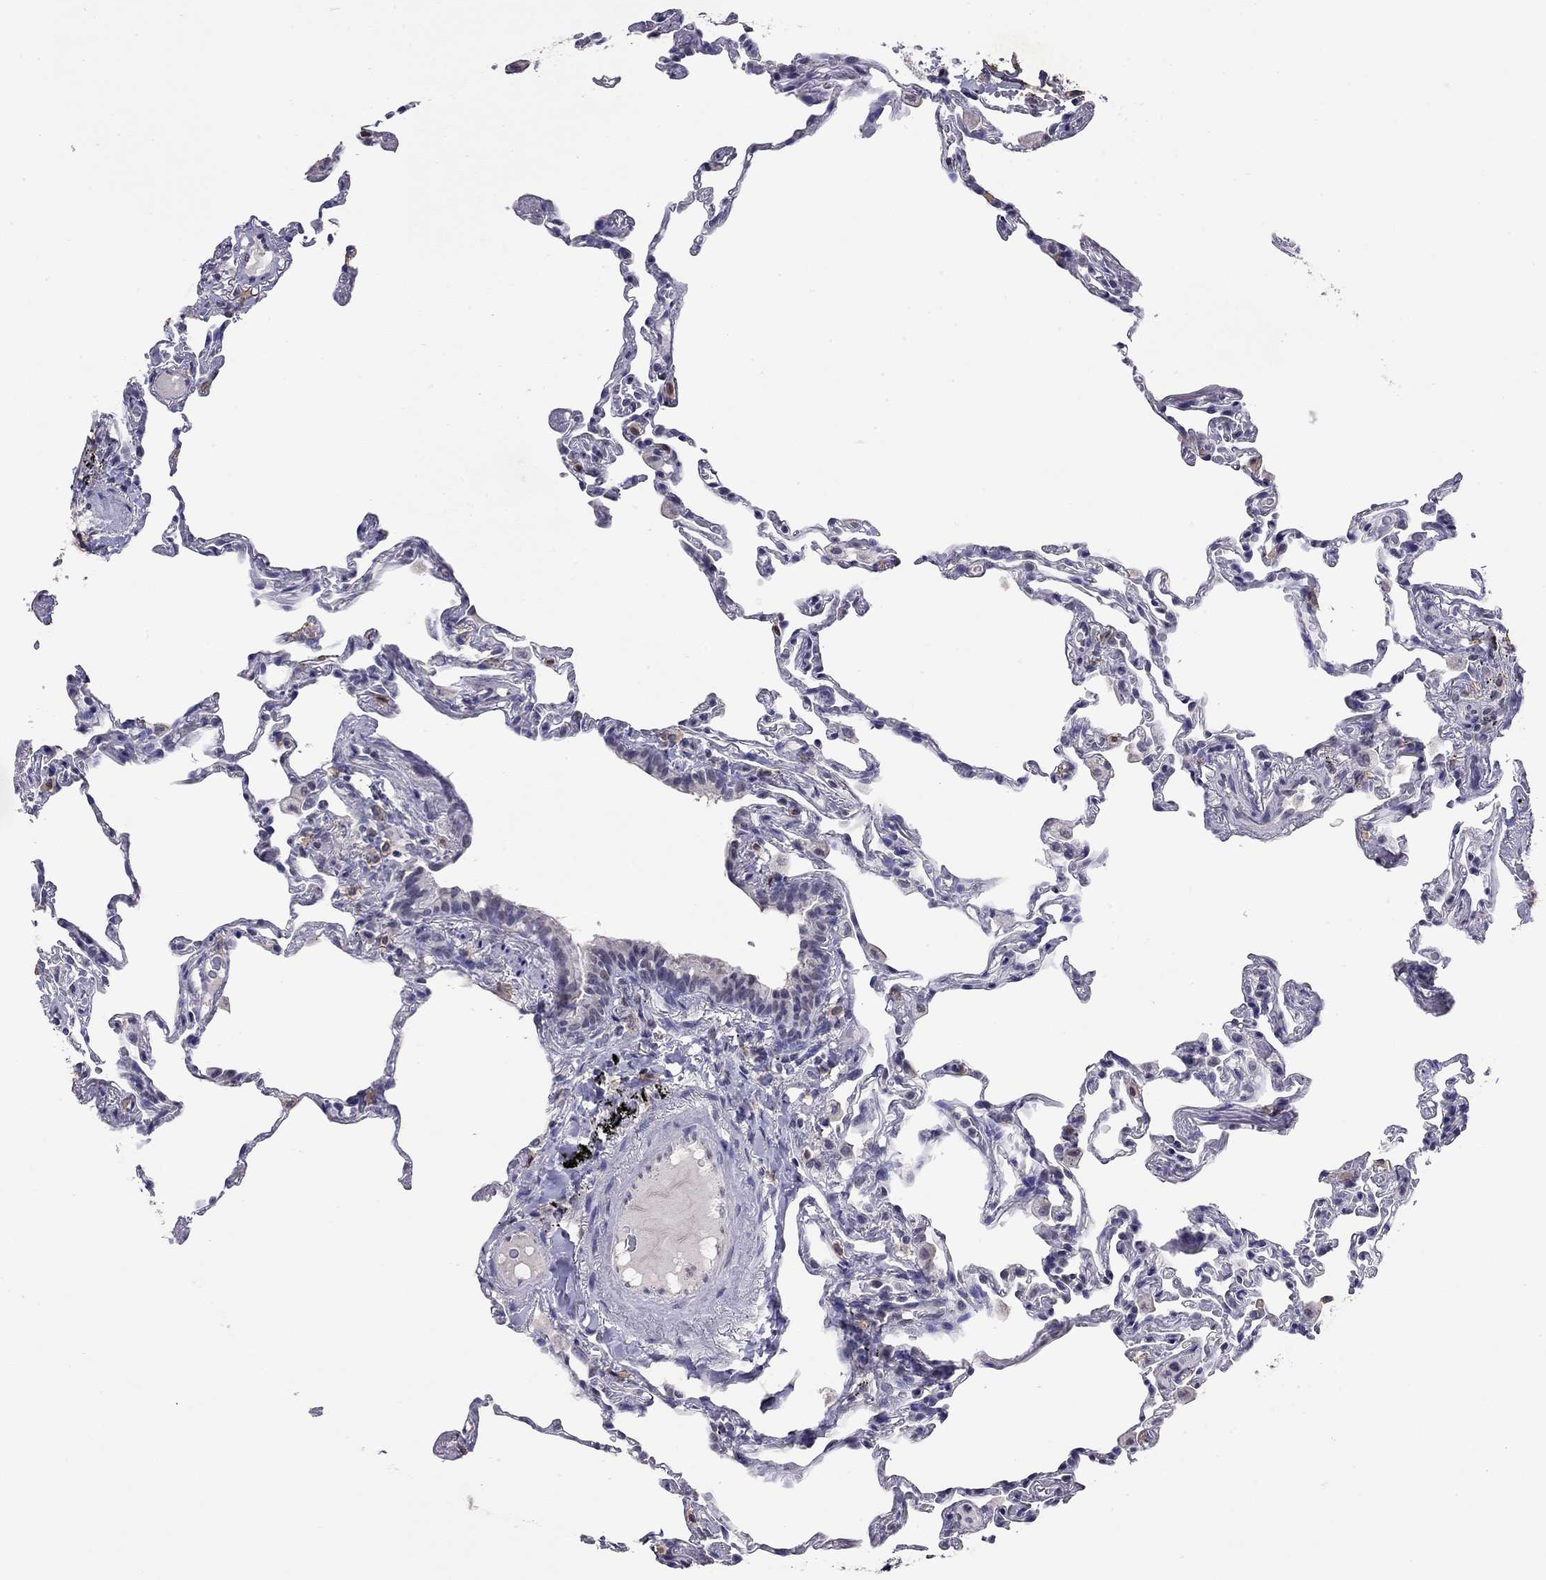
{"staining": {"intensity": "weak", "quantity": "<25%", "location": "cytoplasmic/membranous"}, "tissue": "lung", "cell_type": "Alveolar cells", "image_type": "normal", "snomed": [{"axis": "morphology", "description": "Normal tissue, NOS"}, {"axis": "topography", "description": "Lung"}], "caption": "Immunohistochemistry photomicrograph of benign lung stained for a protein (brown), which displays no expression in alveolar cells.", "gene": "WNK3", "patient": {"sex": "female", "age": 57}}